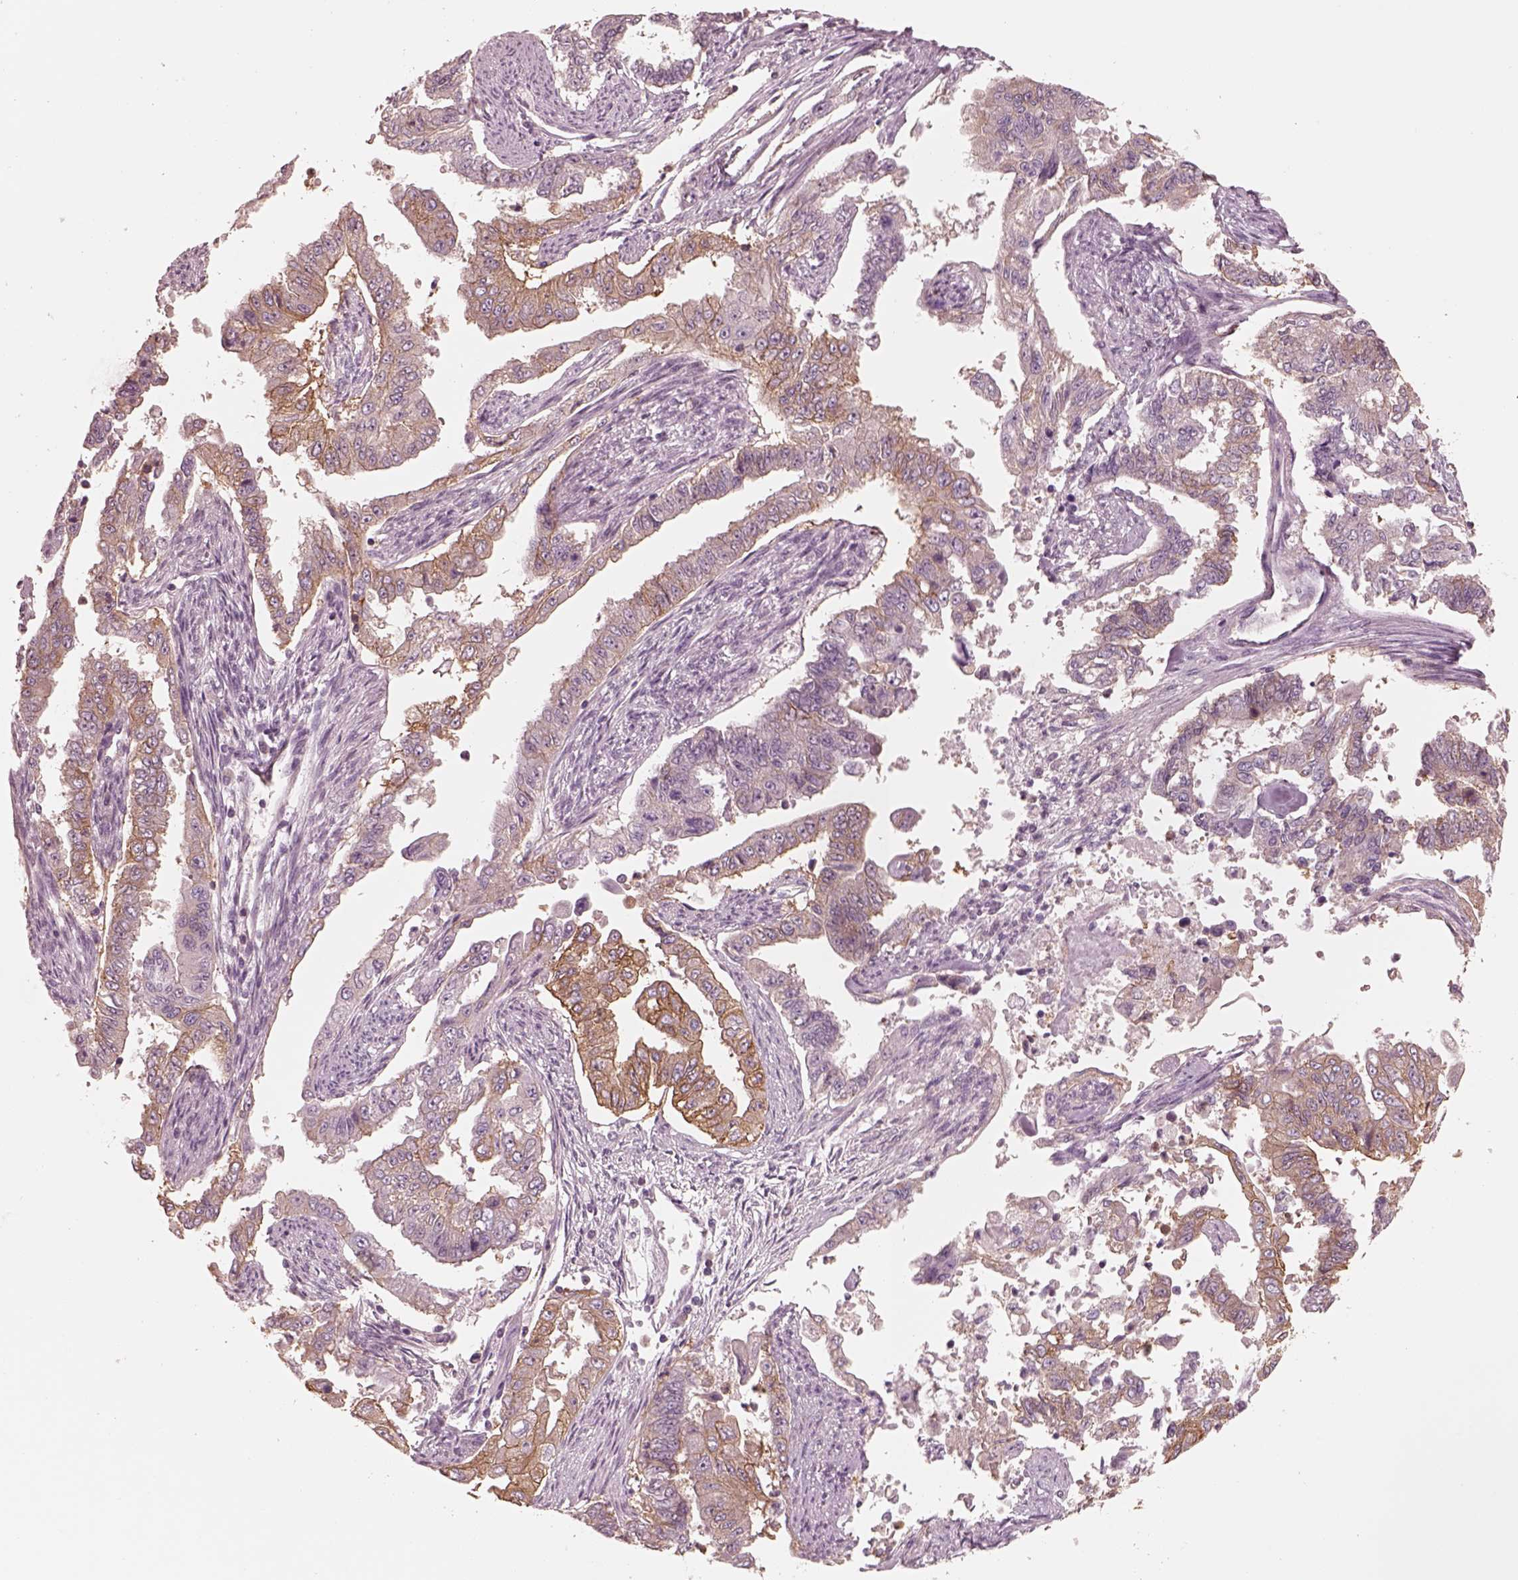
{"staining": {"intensity": "moderate", "quantity": "25%-75%", "location": "cytoplasmic/membranous"}, "tissue": "endometrial cancer", "cell_type": "Tumor cells", "image_type": "cancer", "snomed": [{"axis": "morphology", "description": "Adenocarcinoma, NOS"}, {"axis": "topography", "description": "Uterus"}], "caption": "Protein staining shows moderate cytoplasmic/membranous staining in about 25%-75% of tumor cells in endometrial cancer (adenocarcinoma).", "gene": "GPRIN1", "patient": {"sex": "female", "age": 59}}